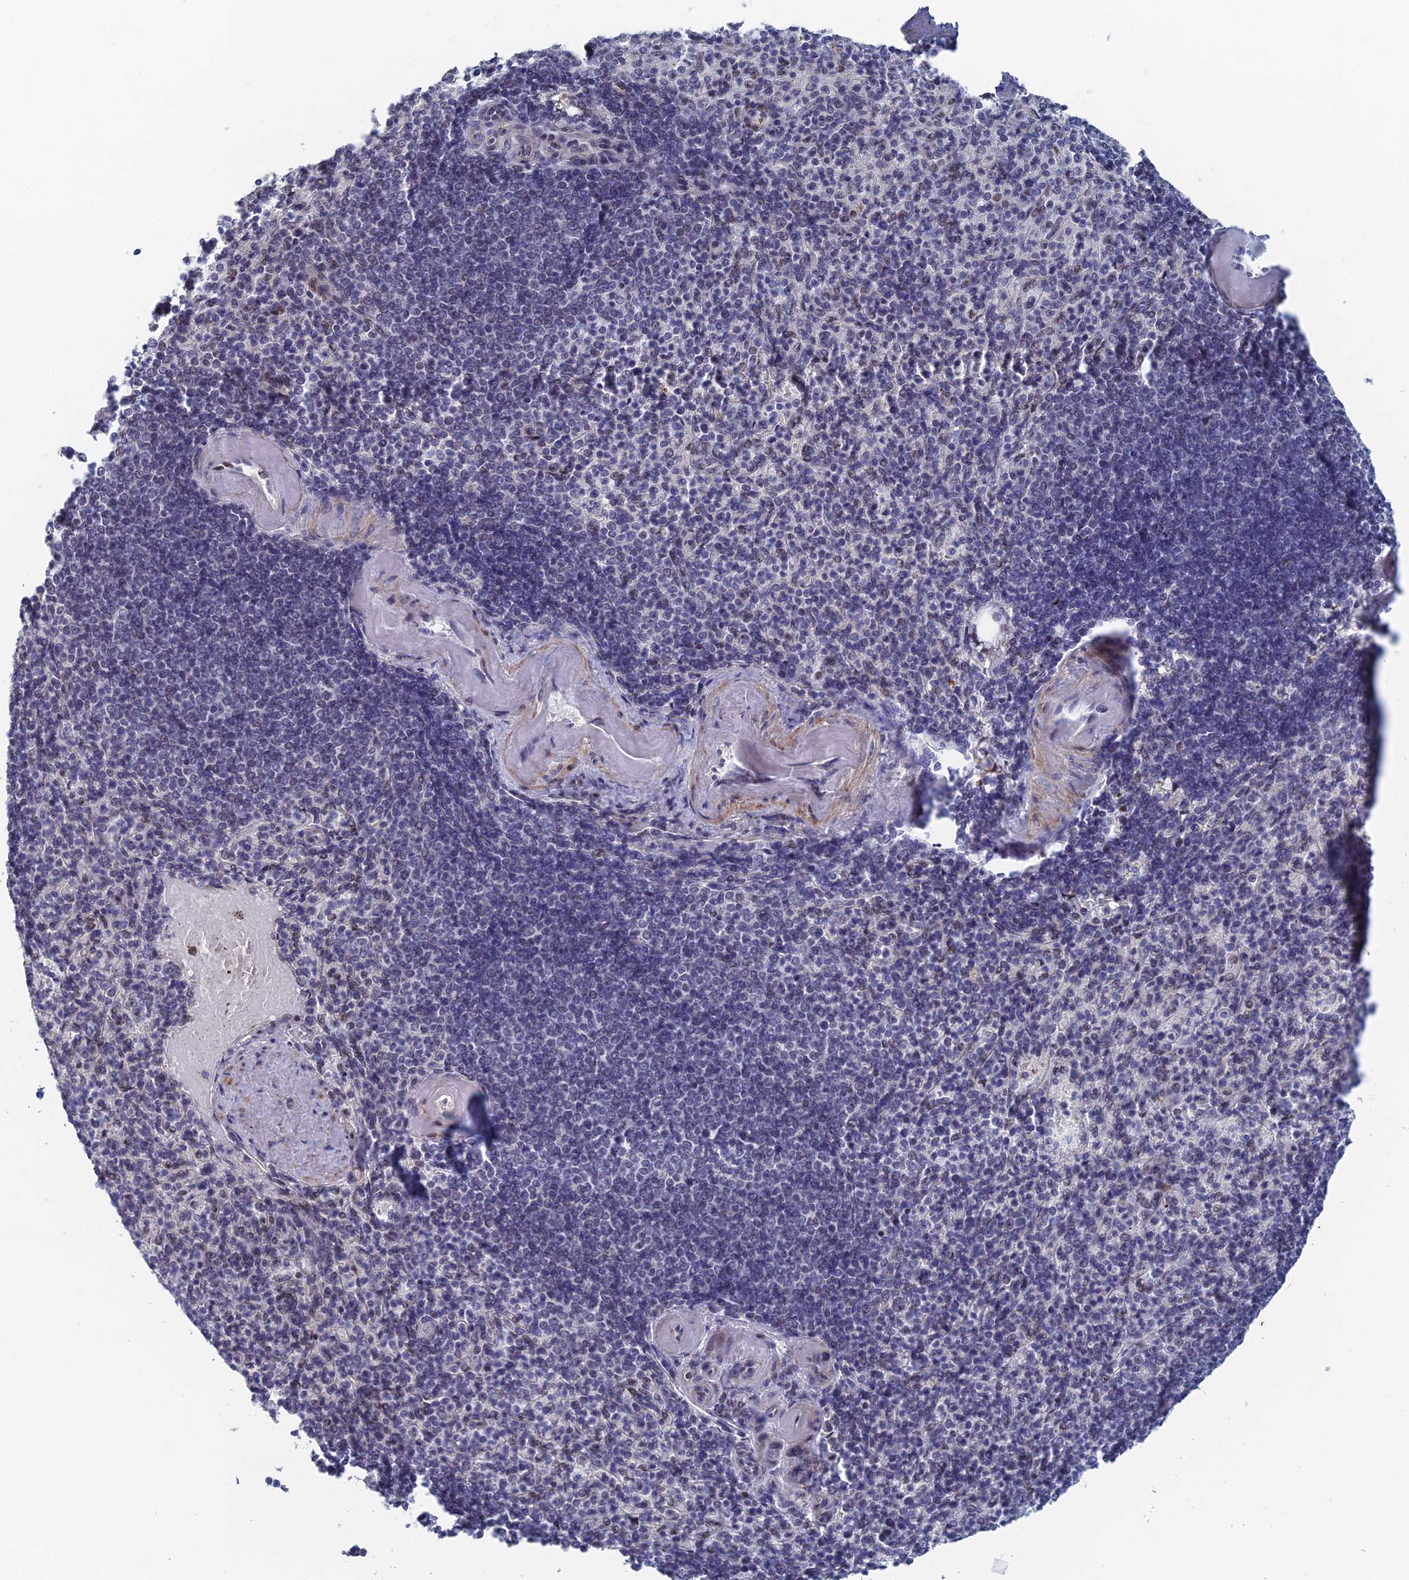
{"staining": {"intensity": "negative", "quantity": "none", "location": "none"}, "tissue": "spleen", "cell_type": "Cells in red pulp", "image_type": "normal", "snomed": [{"axis": "morphology", "description": "Normal tissue, NOS"}, {"axis": "topography", "description": "Spleen"}], "caption": "Immunohistochemistry photomicrograph of benign spleen stained for a protein (brown), which demonstrates no staining in cells in red pulp.", "gene": "GMNC", "patient": {"sex": "female", "age": 74}}